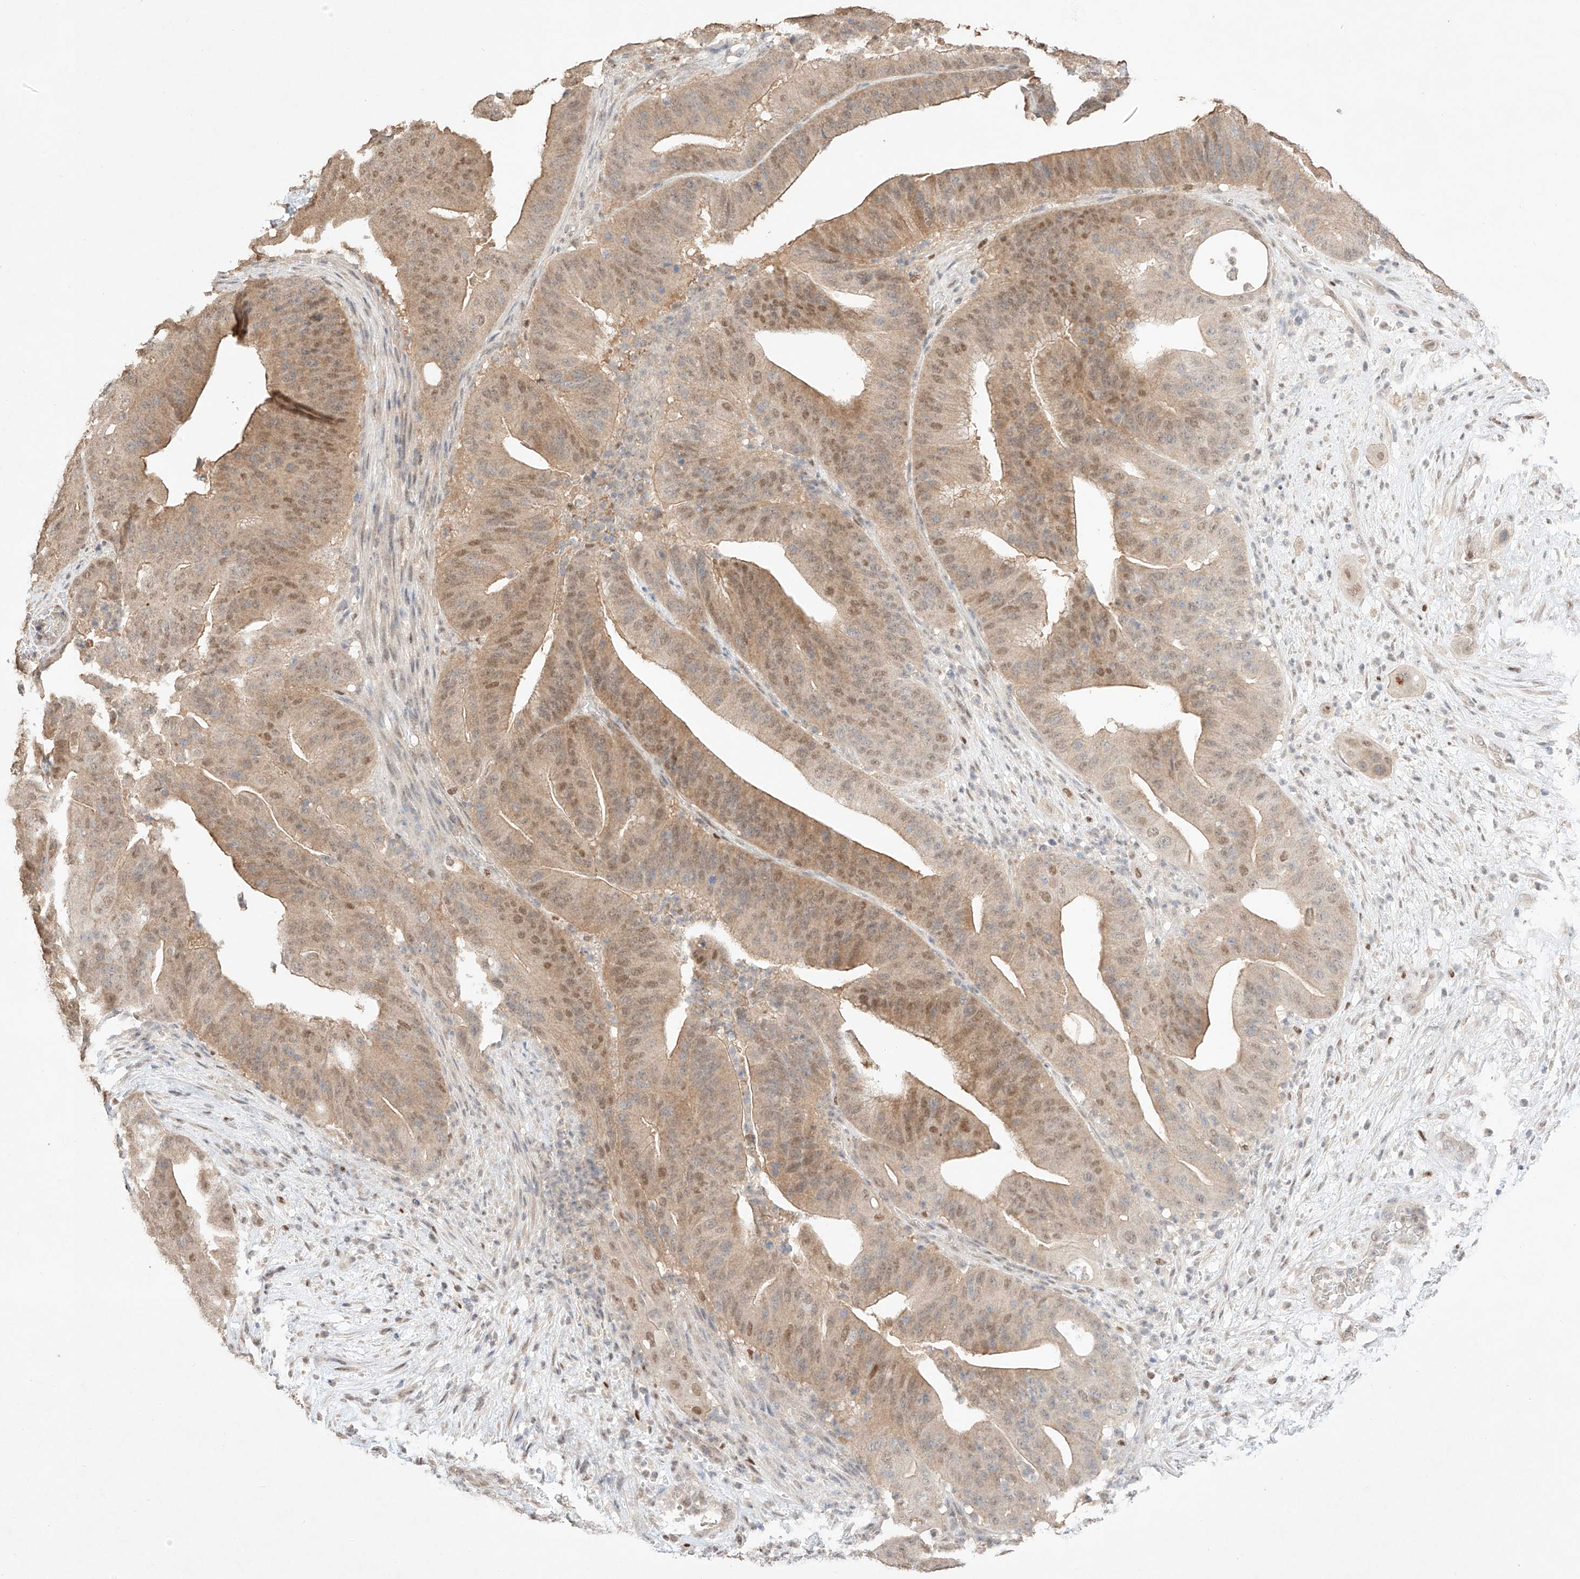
{"staining": {"intensity": "moderate", "quantity": ">75%", "location": "cytoplasmic/membranous,nuclear"}, "tissue": "pancreatic cancer", "cell_type": "Tumor cells", "image_type": "cancer", "snomed": [{"axis": "morphology", "description": "Adenocarcinoma, NOS"}, {"axis": "topography", "description": "Pancreas"}], "caption": "DAB immunohistochemical staining of human pancreatic cancer (adenocarcinoma) exhibits moderate cytoplasmic/membranous and nuclear protein staining in approximately >75% of tumor cells.", "gene": "APIP", "patient": {"sex": "female", "age": 77}}